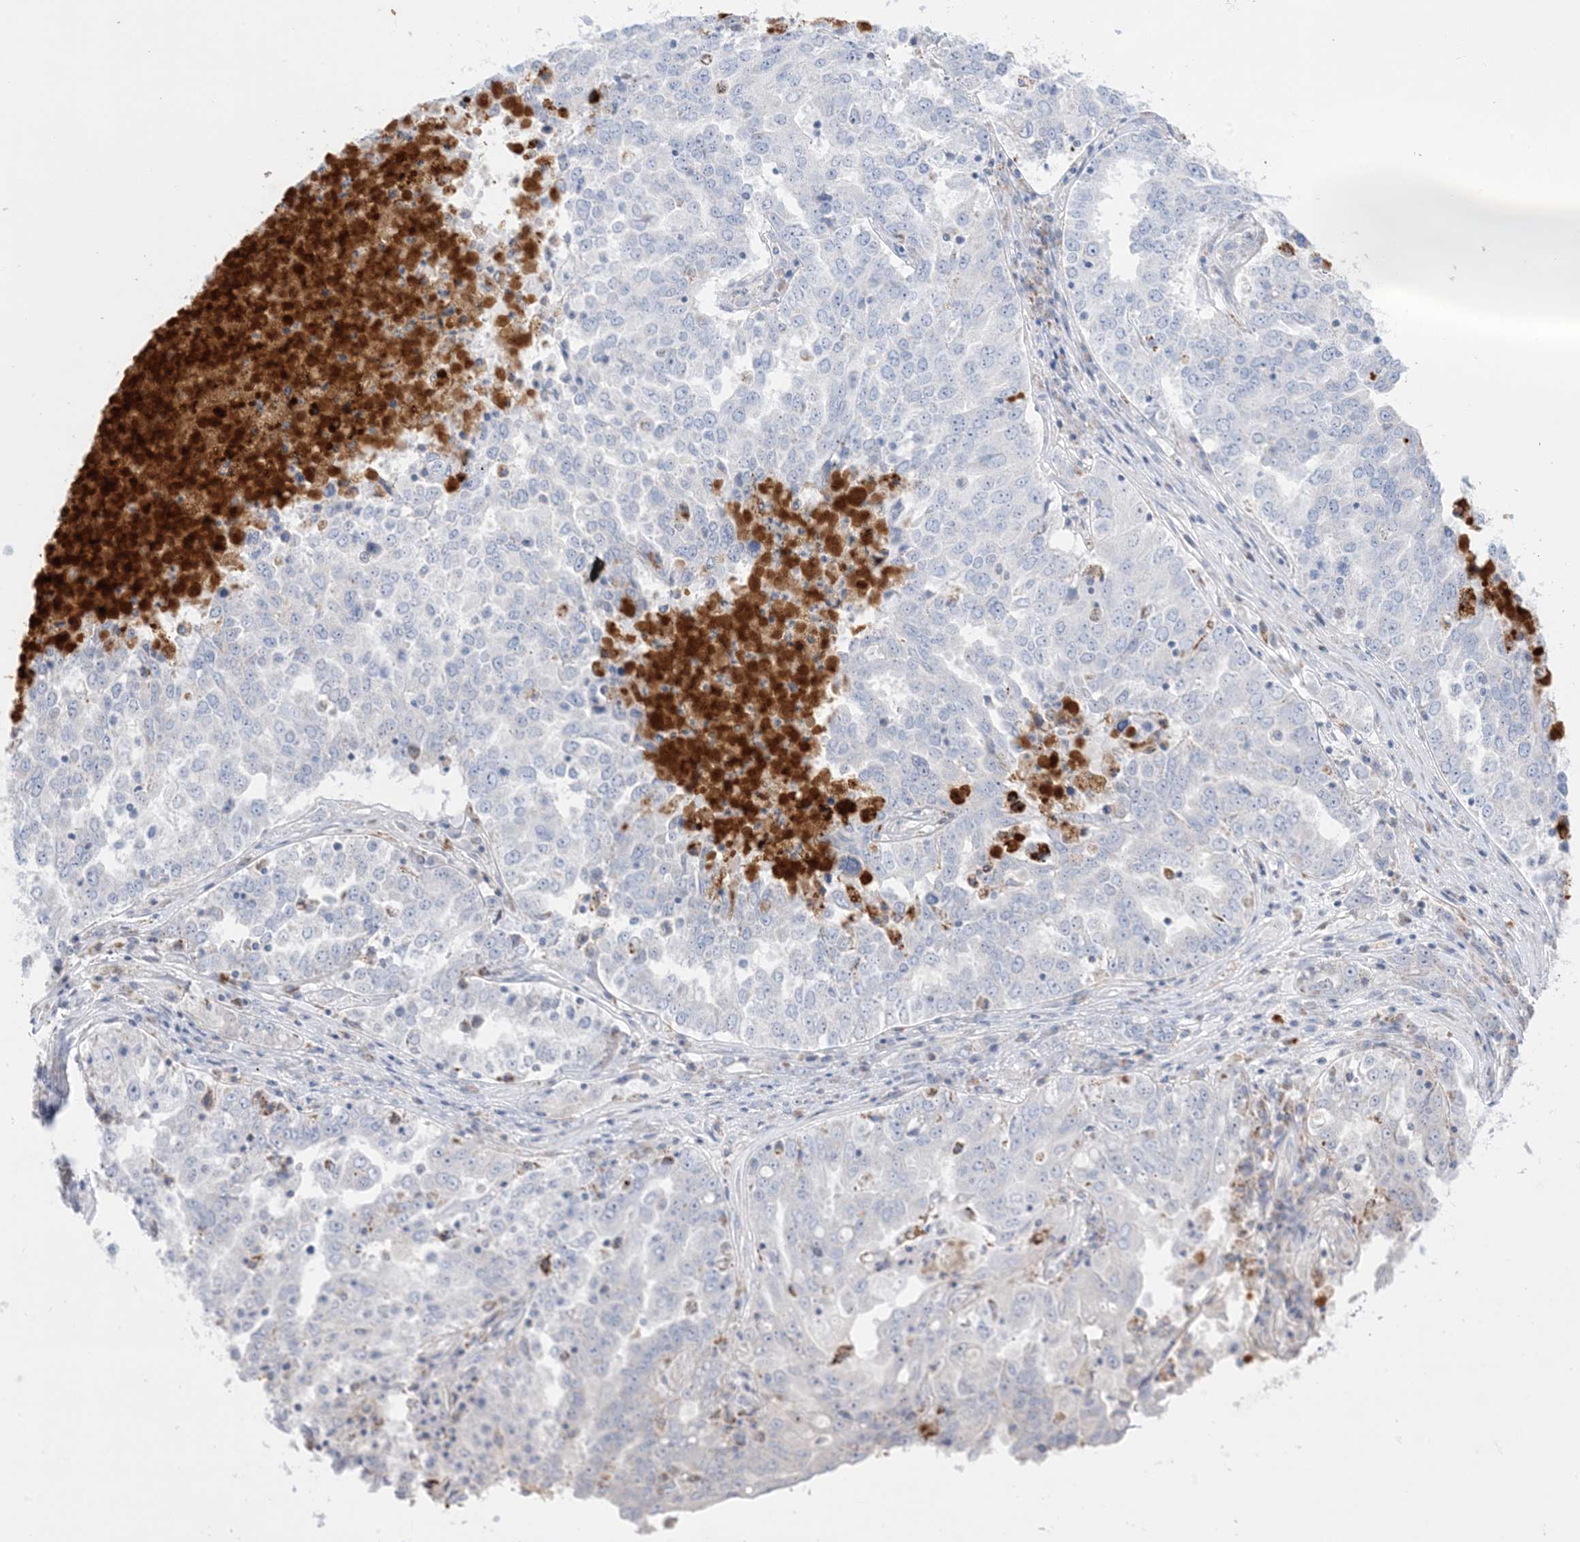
{"staining": {"intensity": "negative", "quantity": "none", "location": "none"}, "tissue": "ovarian cancer", "cell_type": "Tumor cells", "image_type": "cancer", "snomed": [{"axis": "morphology", "description": "Carcinoma, endometroid"}, {"axis": "topography", "description": "Ovary"}], "caption": "Image shows no significant protein expression in tumor cells of endometroid carcinoma (ovarian). (Brightfield microscopy of DAB (3,3'-diaminobenzidine) immunohistochemistry at high magnification).", "gene": "KCTD6", "patient": {"sex": "female", "age": 62}}